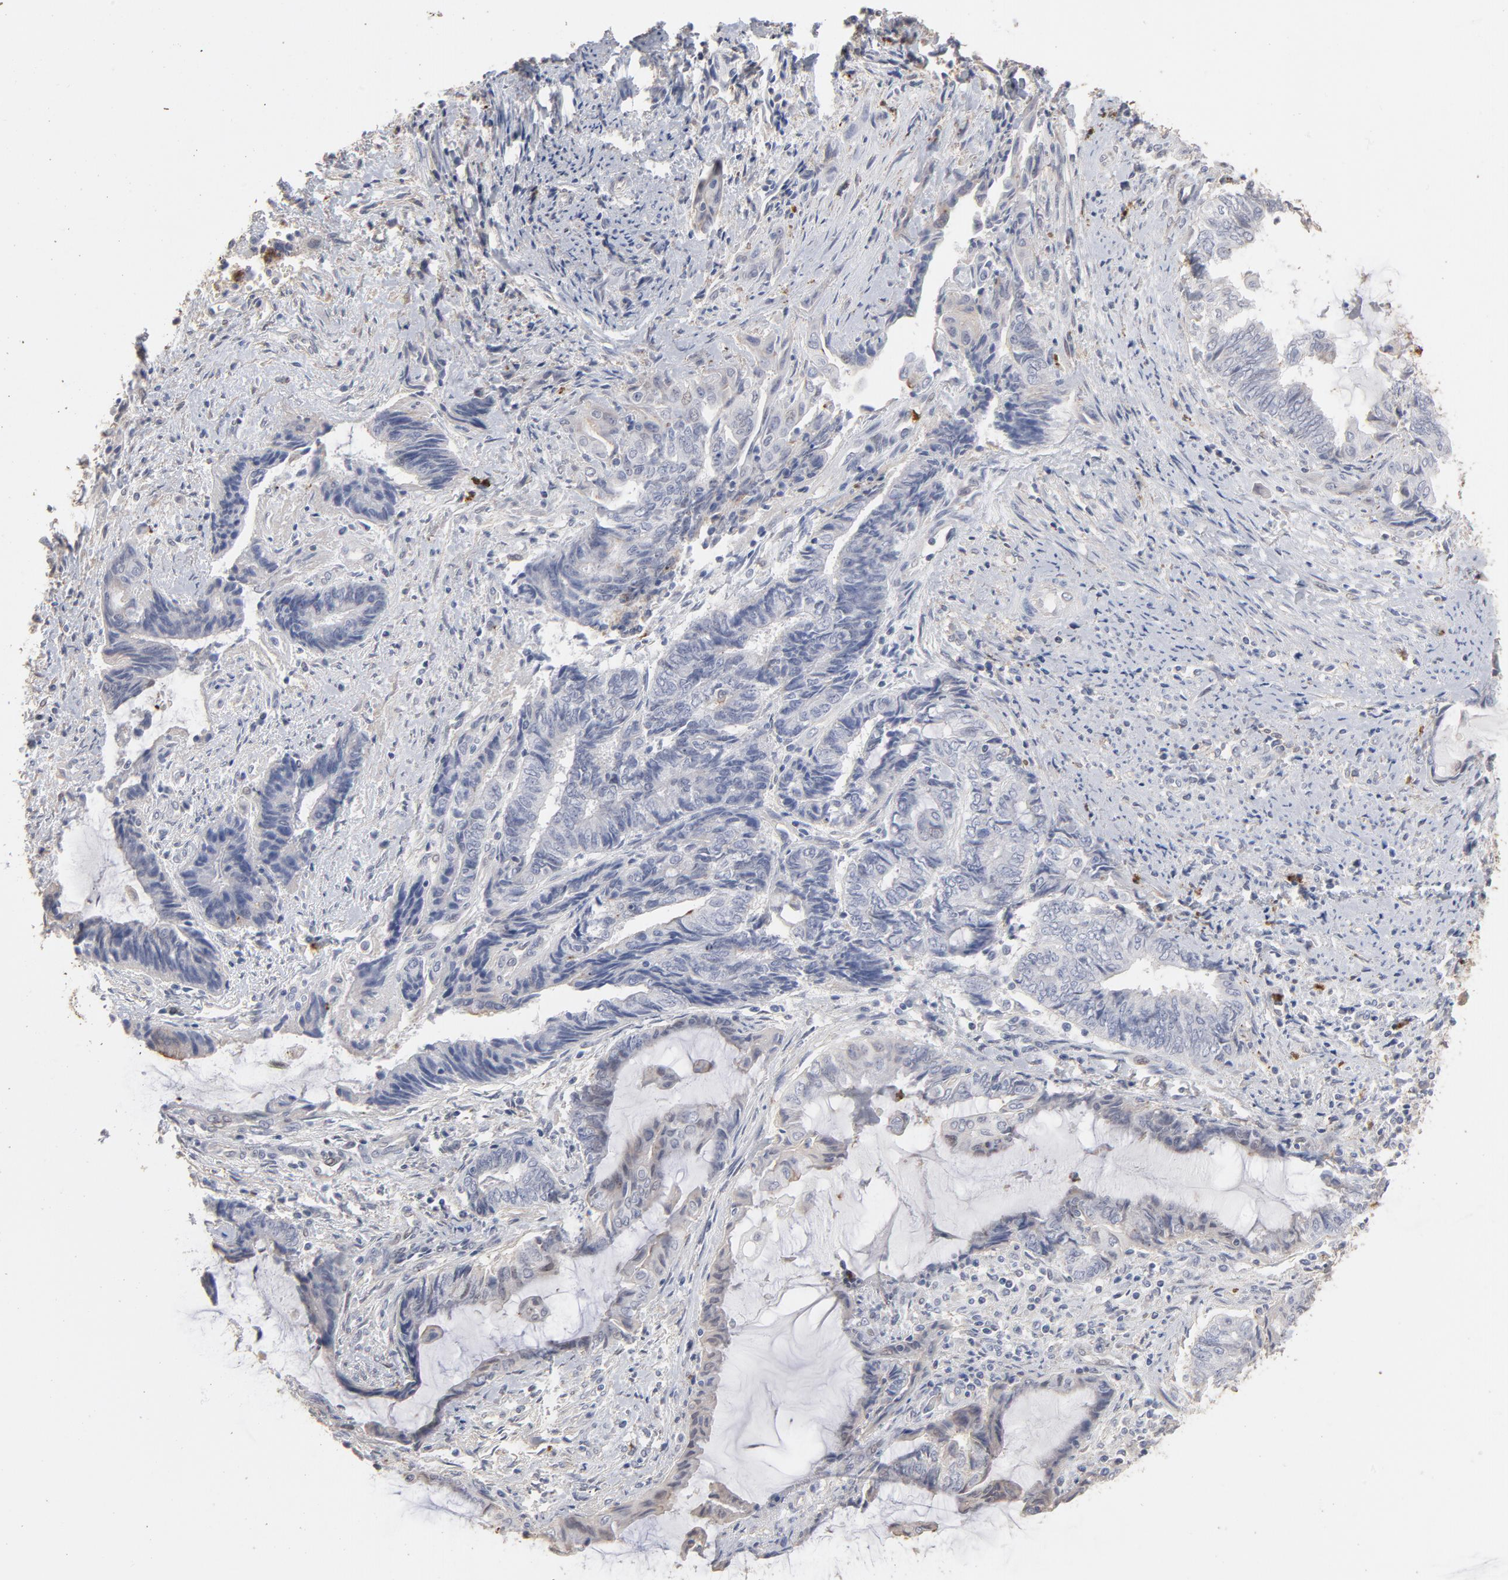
{"staining": {"intensity": "negative", "quantity": "none", "location": "none"}, "tissue": "endometrial cancer", "cell_type": "Tumor cells", "image_type": "cancer", "snomed": [{"axis": "morphology", "description": "Adenocarcinoma, NOS"}, {"axis": "topography", "description": "Uterus"}, {"axis": "topography", "description": "Endometrium"}], "caption": "This is a micrograph of immunohistochemistry staining of endometrial cancer, which shows no staining in tumor cells.", "gene": "PNMA1", "patient": {"sex": "female", "age": 70}}